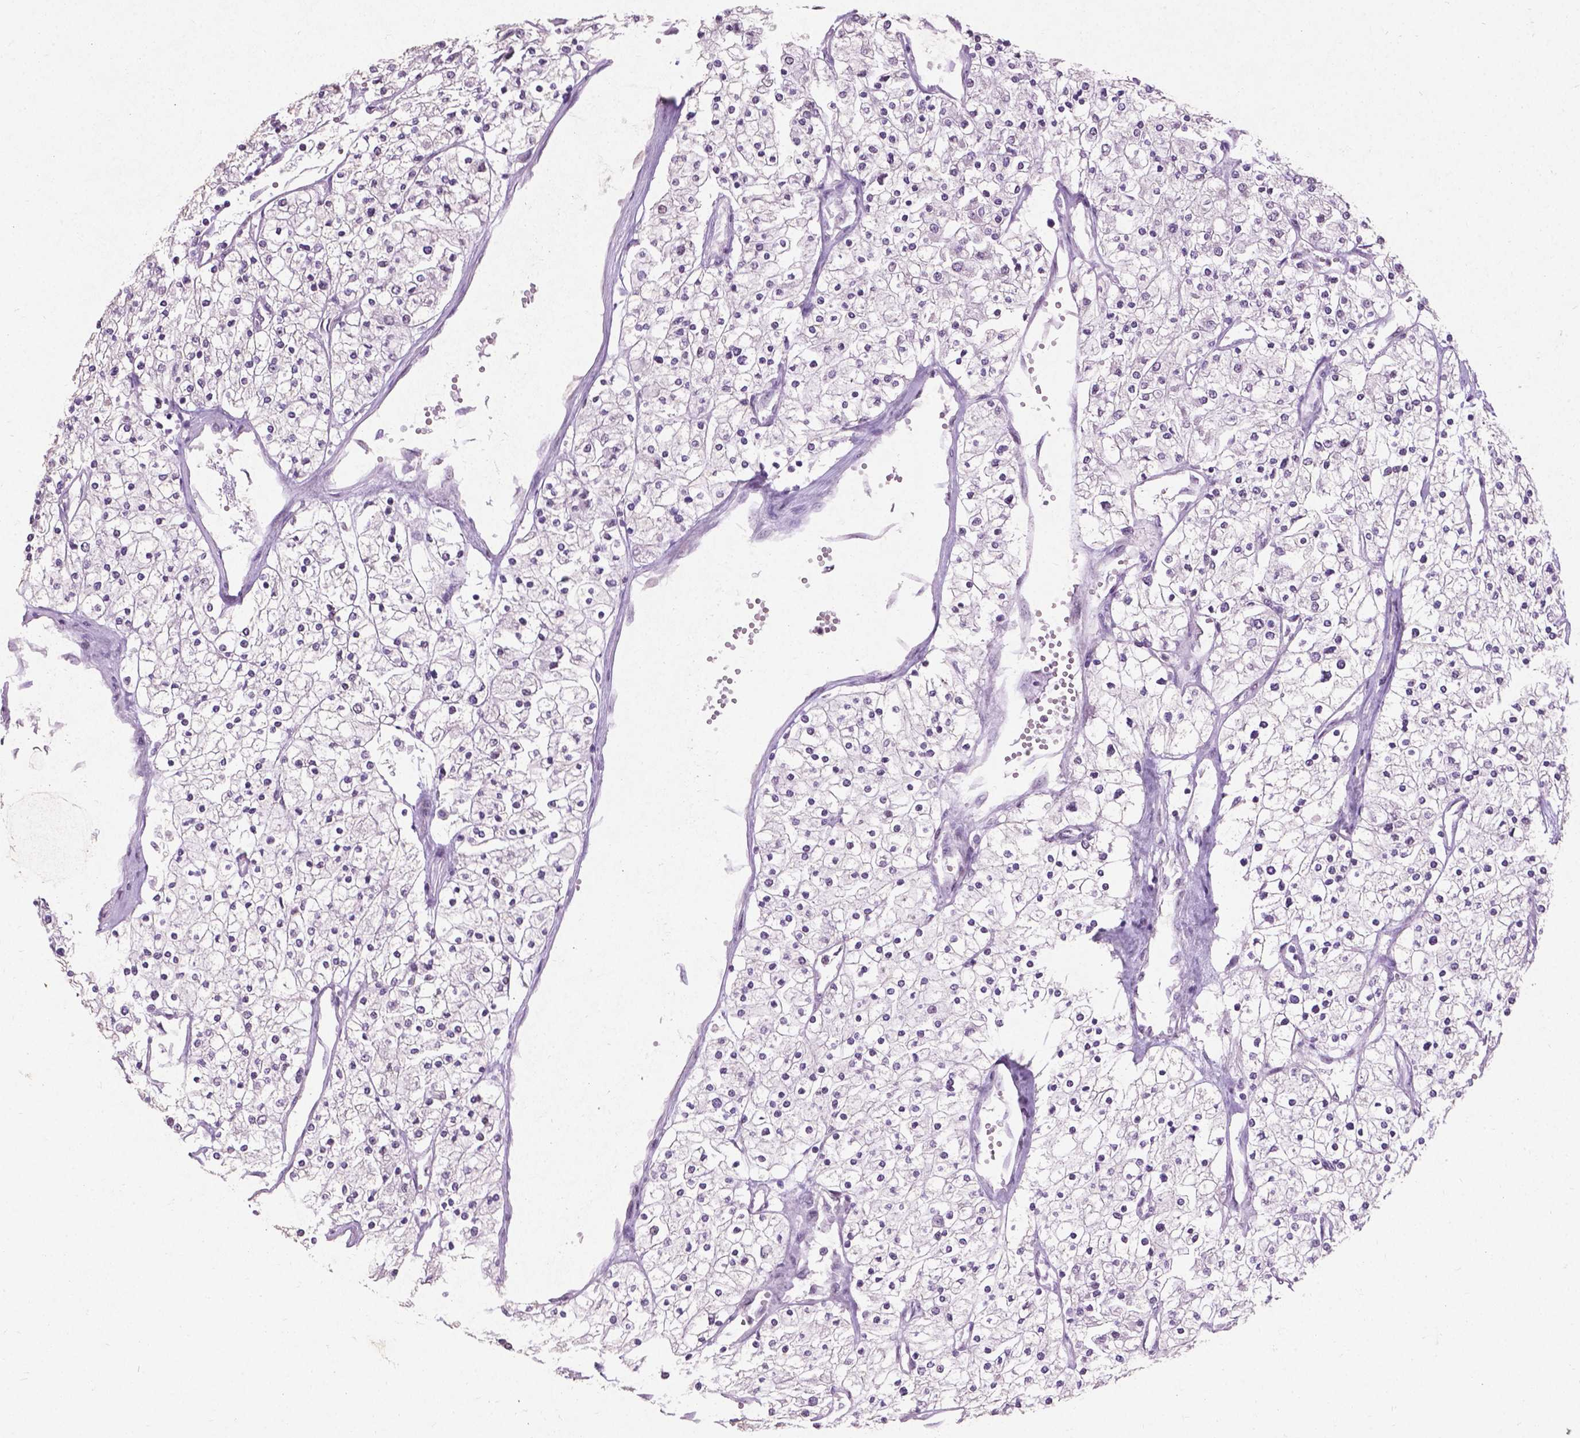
{"staining": {"intensity": "negative", "quantity": "none", "location": "none"}, "tissue": "renal cancer", "cell_type": "Tumor cells", "image_type": "cancer", "snomed": [{"axis": "morphology", "description": "Adenocarcinoma, NOS"}, {"axis": "topography", "description": "Kidney"}], "caption": "High magnification brightfield microscopy of adenocarcinoma (renal) stained with DAB (brown) and counterstained with hematoxylin (blue): tumor cells show no significant positivity. (DAB (3,3'-diaminobenzidine) immunohistochemistry (IHC) visualized using brightfield microscopy, high magnification).", "gene": "COIL", "patient": {"sex": "male", "age": 80}}